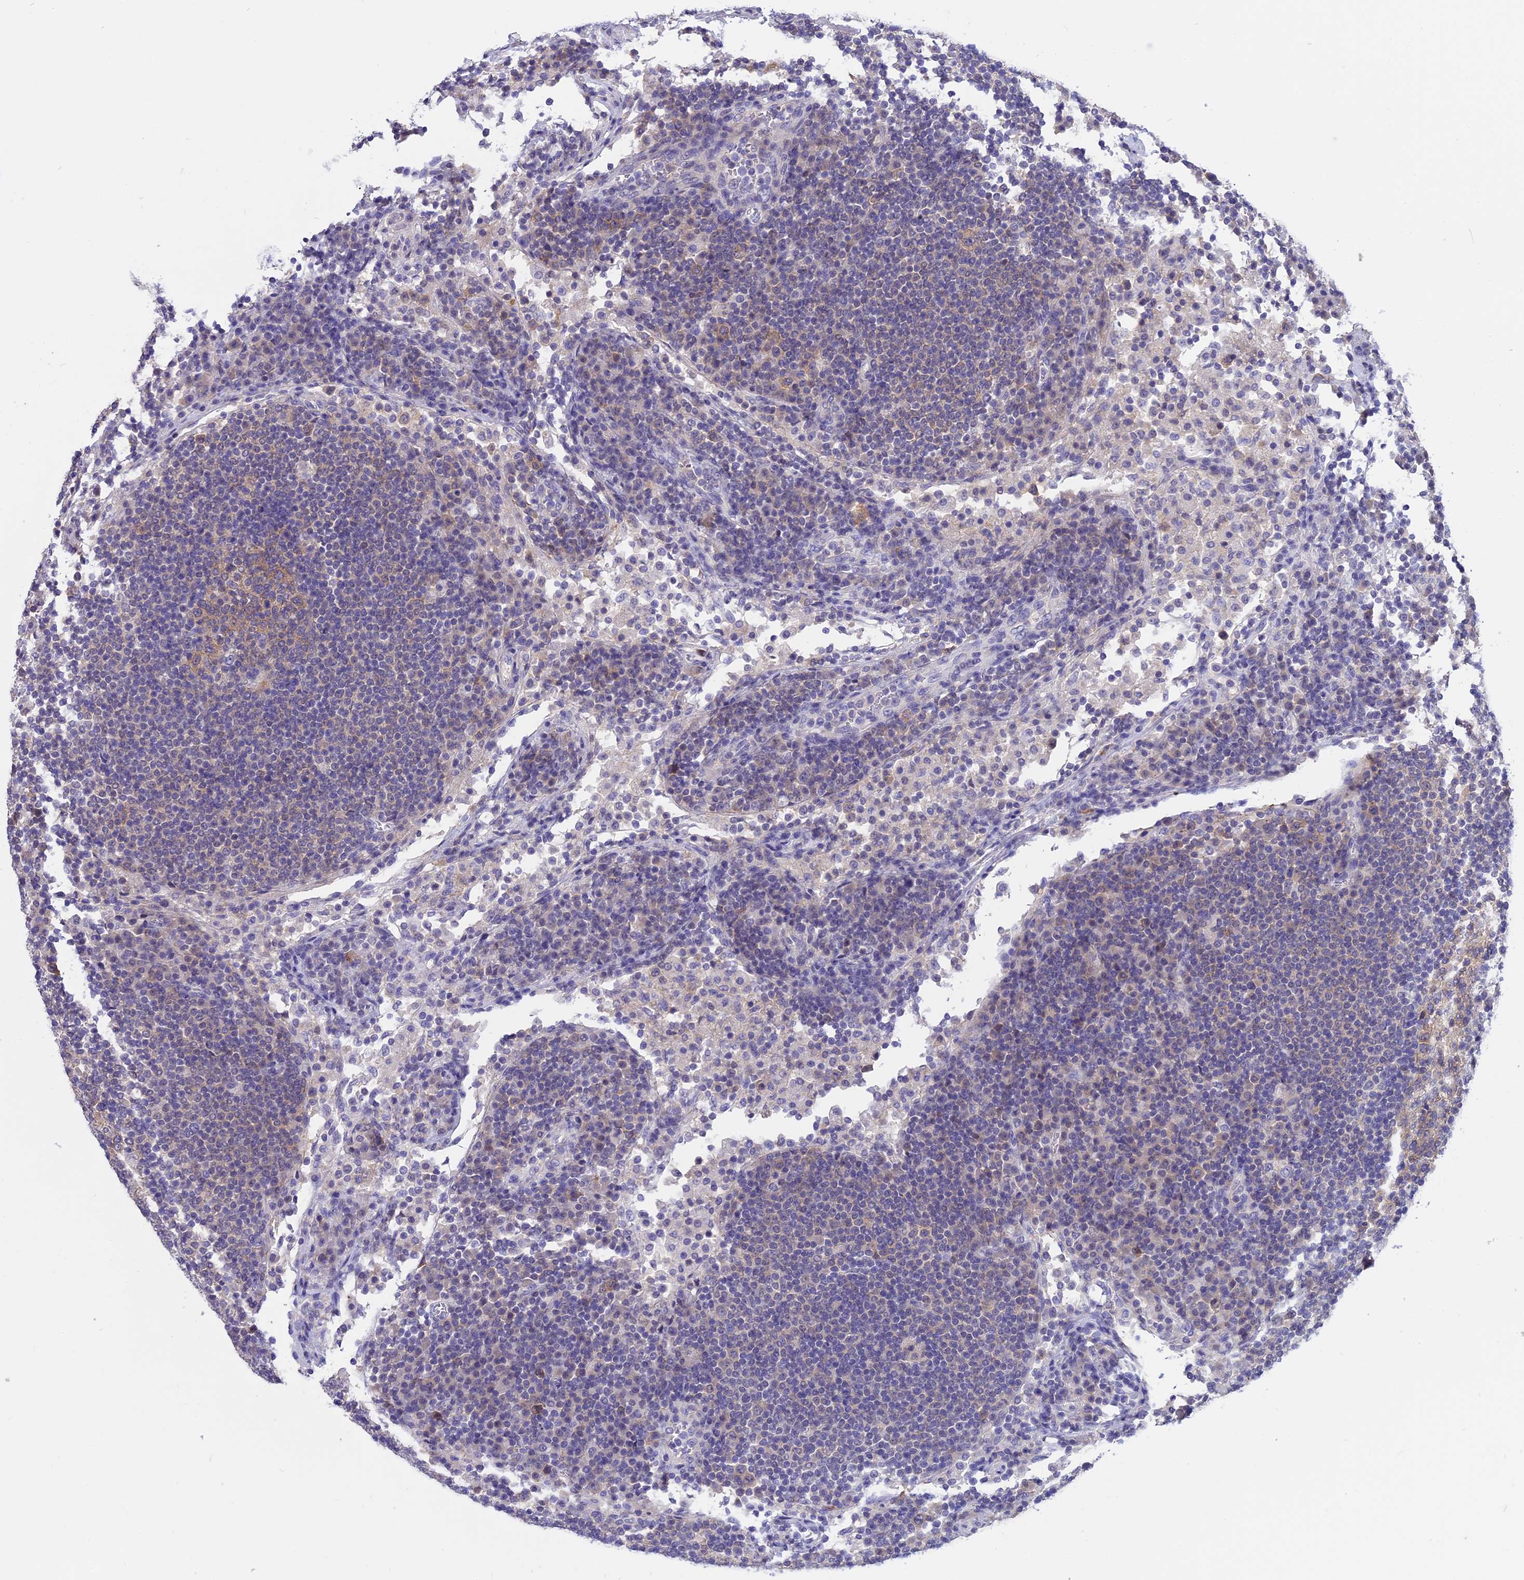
{"staining": {"intensity": "weak", "quantity": "<25%", "location": "cytoplasmic/membranous"}, "tissue": "lymph node", "cell_type": "Germinal center cells", "image_type": "normal", "snomed": [{"axis": "morphology", "description": "Normal tissue, NOS"}, {"axis": "topography", "description": "Lymph node"}], "caption": "Immunohistochemical staining of benign lymph node reveals no significant expression in germinal center cells. The staining was performed using DAB to visualize the protein expression in brown, while the nuclei were stained in blue with hematoxylin (Magnification: 20x).", "gene": "STUB1", "patient": {"sex": "female", "age": 53}}